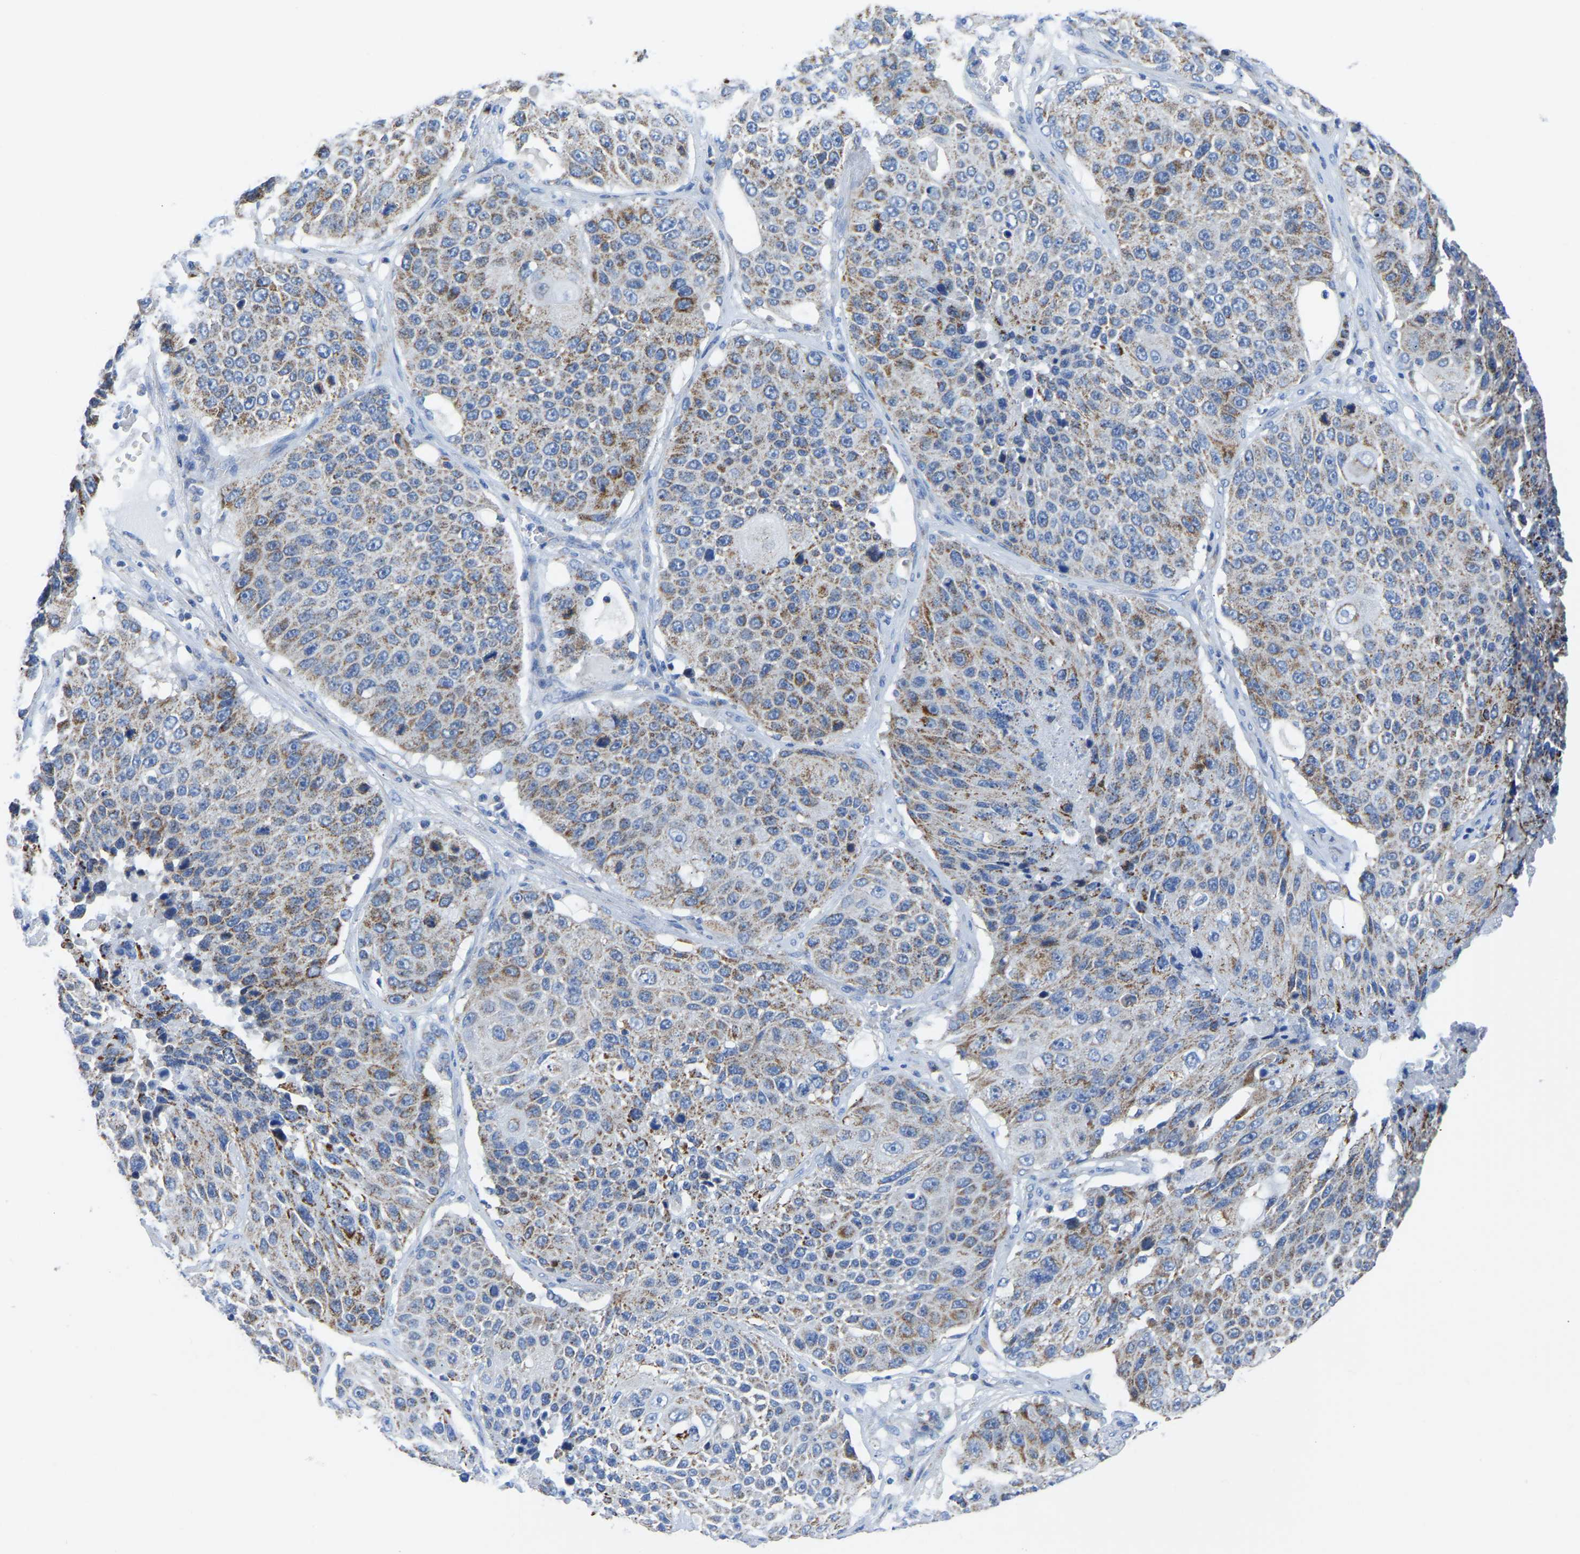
{"staining": {"intensity": "moderate", "quantity": ">75%", "location": "cytoplasmic/membranous"}, "tissue": "lung cancer", "cell_type": "Tumor cells", "image_type": "cancer", "snomed": [{"axis": "morphology", "description": "Squamous cell carcinoma, NOS"}, {"axis": "topography", "description": "Lung"}], "caption": "Protein staining of lung cancer tissue demonstrates moderate cytoplasmic/membranous positivity in approximately >75% of tumor cells.", "gene": "ETFA", "patient": {"sex": "male", "age": 61}}